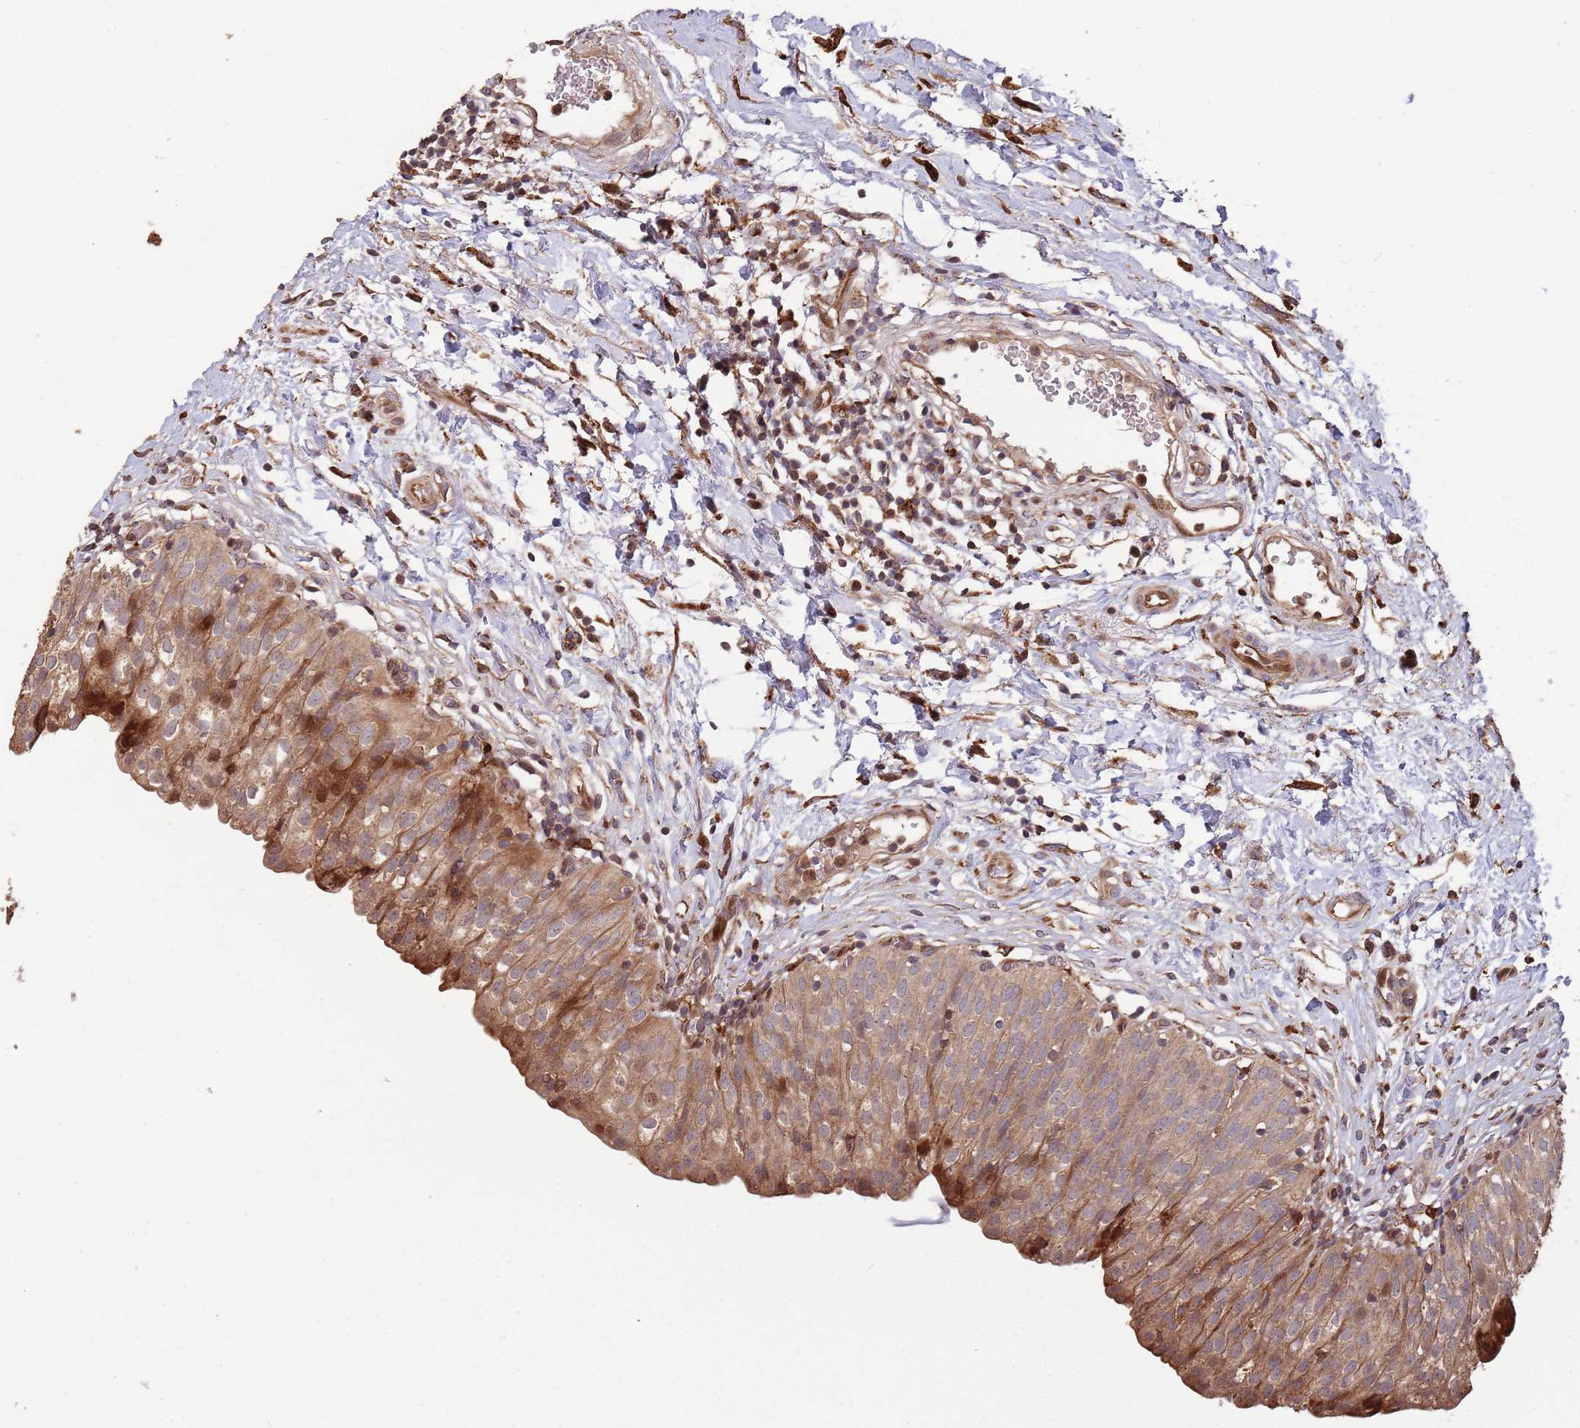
{"staining": {"intensity": "moderate", "quantity": ">75%", "location": "cytoplasmic/membranous,nuclear"}, "tissue": "urinary bladder", "cell_type": "Urothelial cells", "image_type": "normal", "snomed": [{"axis": "morphology", "description": "Normal tissue, NOS"}, {"axis": "topography", "description": "Urinary bladder"}], "caption": "High-power microscopy captured an immunohistochemistry (IHC) micrograph of normal urinary bladder, revealing moderate cytoplasmic/membranous,nuclear staining in about >75% of urothelial cells. The staining was performed using DAB (3,3'-diaminobenzidine) to visualize the protein expression in brown, while the nuclei were stained in blue with hematoxylin (Magnification: 20x).", "gene": "ZNF428", "patient": {"sex": "male", "age": 55}}